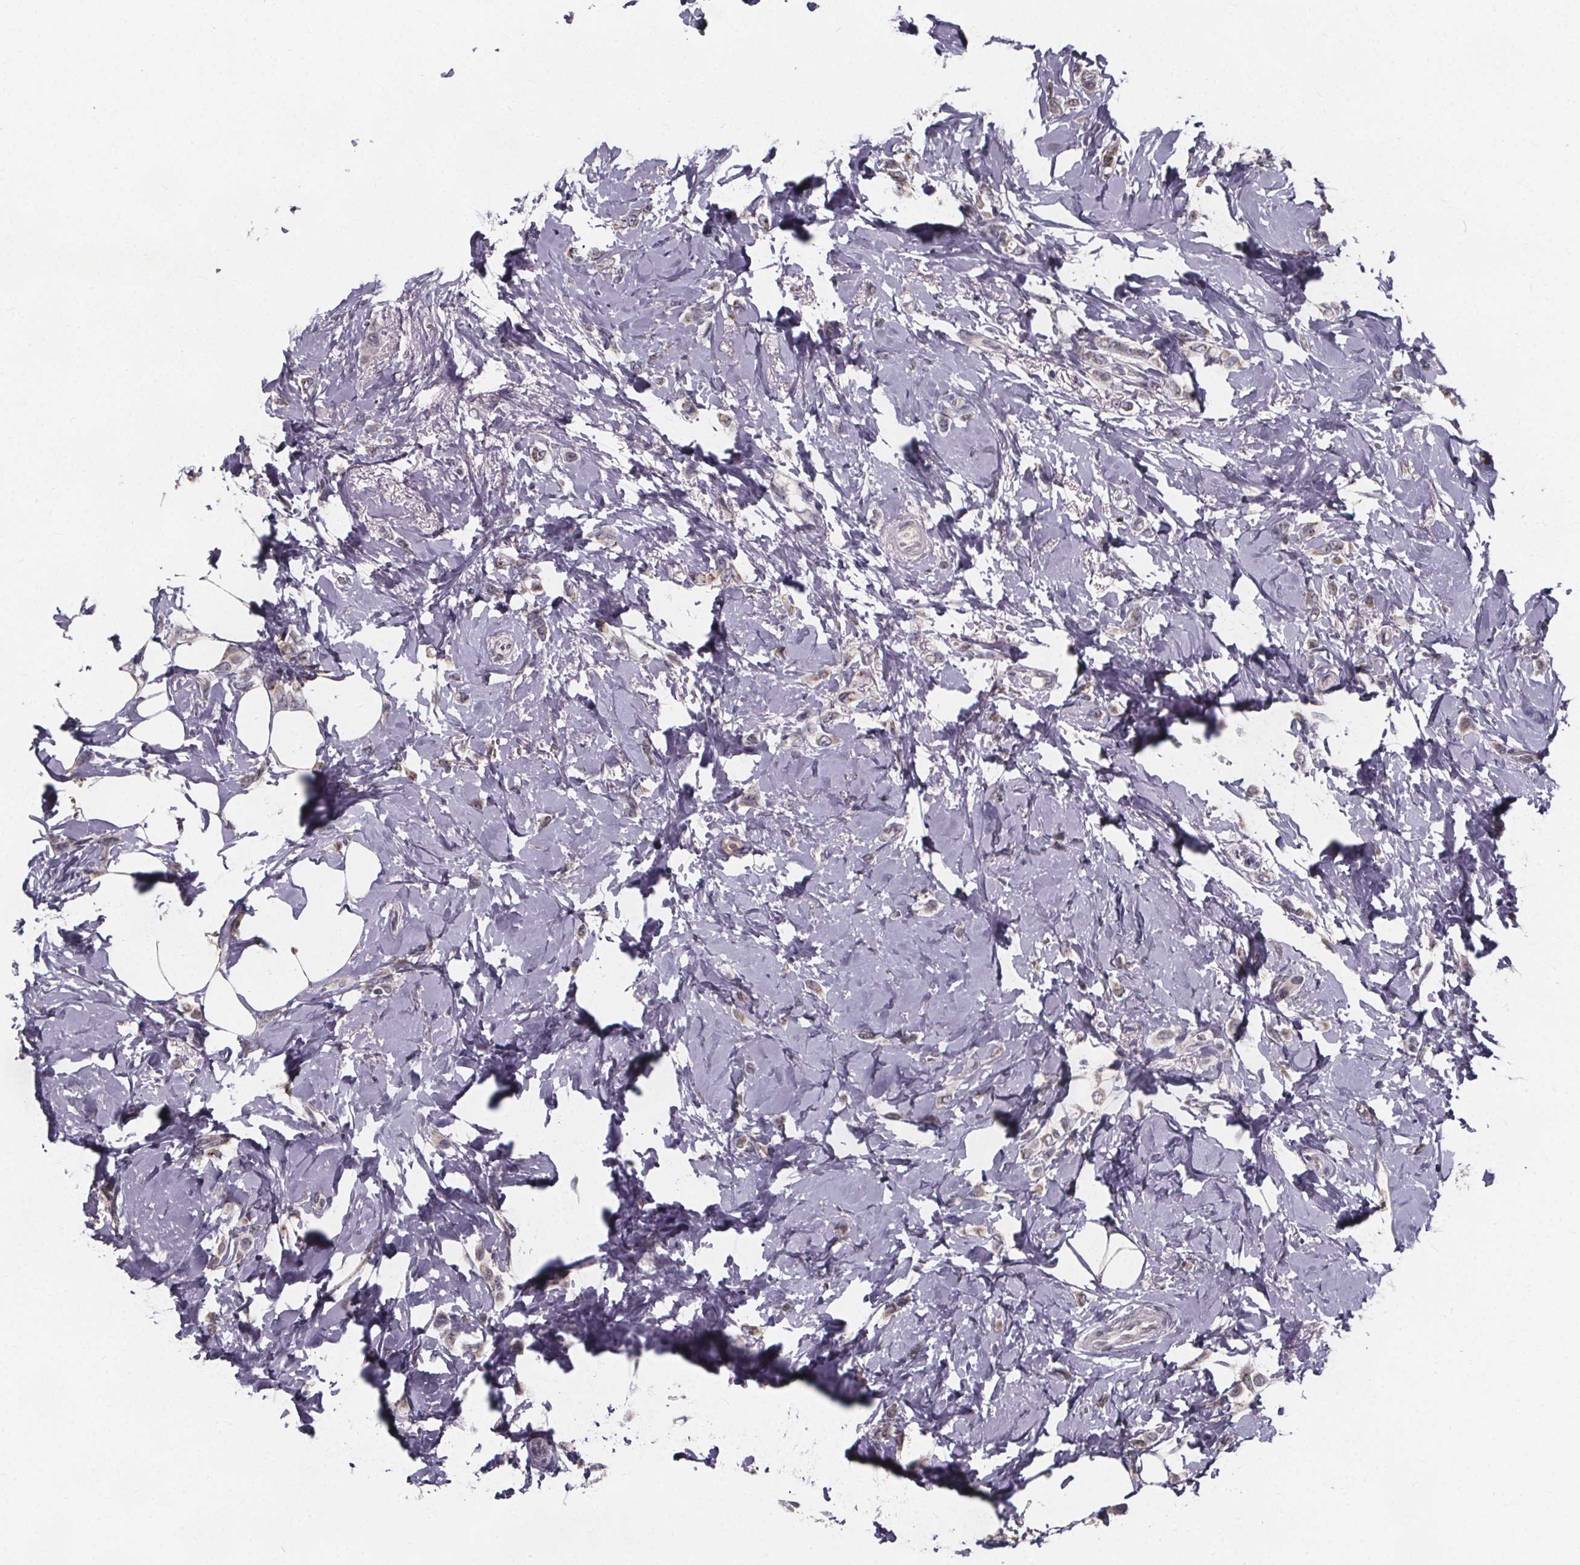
{"staining": {"intensity": "negative", "quantity": "none", "location": "none"}, "tissue": "breast cancer", "cell_type": "Tumor cells", "image_type": "cancer", "snomed": [{"axis": "morphology", "description": "Lobular carcinoma"}, {"axis": "topography", "description": "Breast"}], "caption": "Immunohistochemistry (IHC) micrograph of lobular carcinoma (breast) stained for a protein (brown), which displays no expression in tumor cells.", "gene": "FAM181B", "patient": {"sex": "female", "age": 66}}